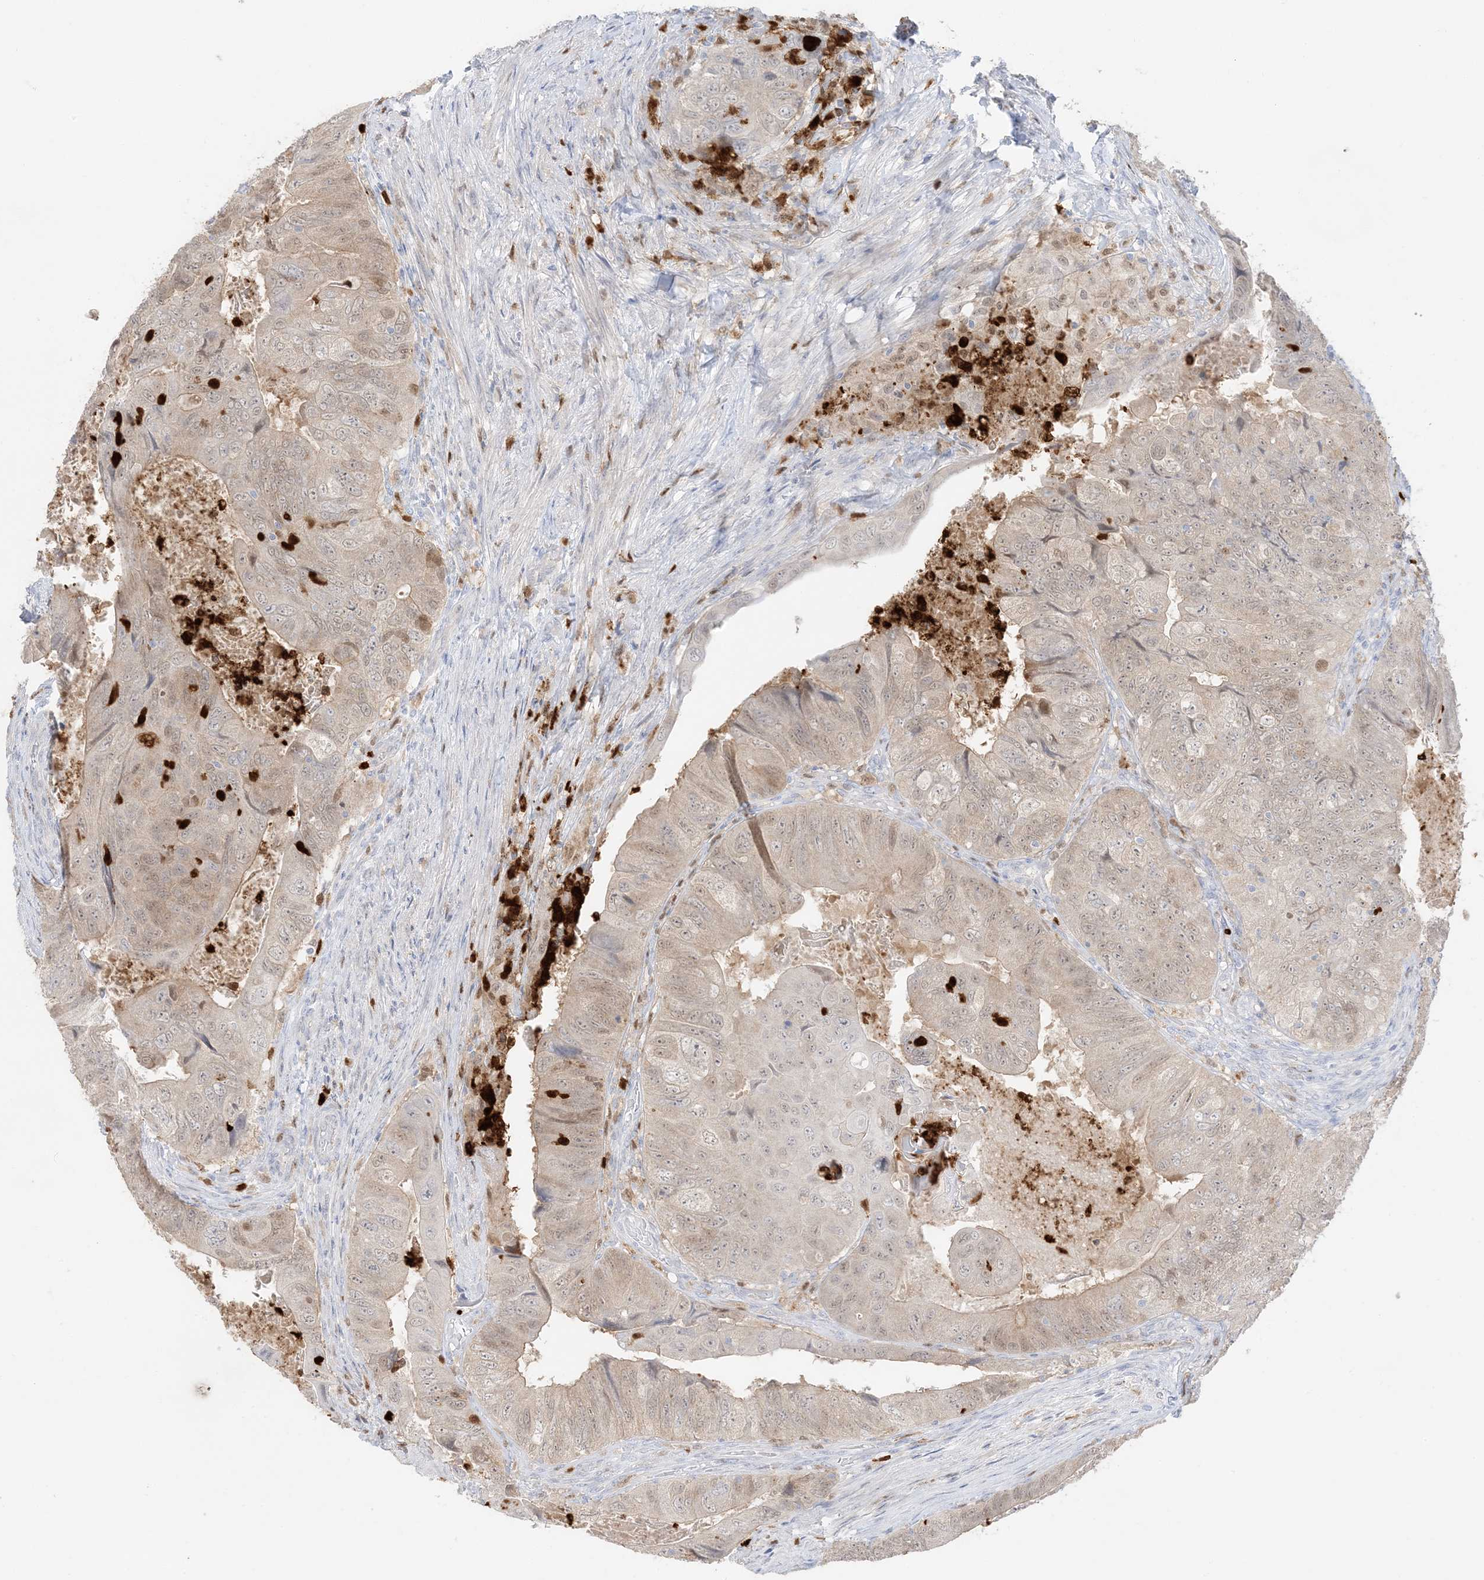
{"staining": {"intensity": "weak", "quantity": "25%-75%", "location": "cytoplasmic/membranous,nuclear"}, "tissue": "colorectal cancer", "cell_type": "Tumor cells", "image_type": "cancer", "snomed": [{"axis": "morphology", "description": "Adenocarcinoma, NOS"}, {"axis": "topography", "description": "Rectum"}], "caption": "A brown stain highlights weak cytoplasmic/membranous and nuclear staining of a protein in human colorectal adenocarcinoma tumor cells.", "gene": "GCA", "patient": {"sex": "male", "age": 63}}